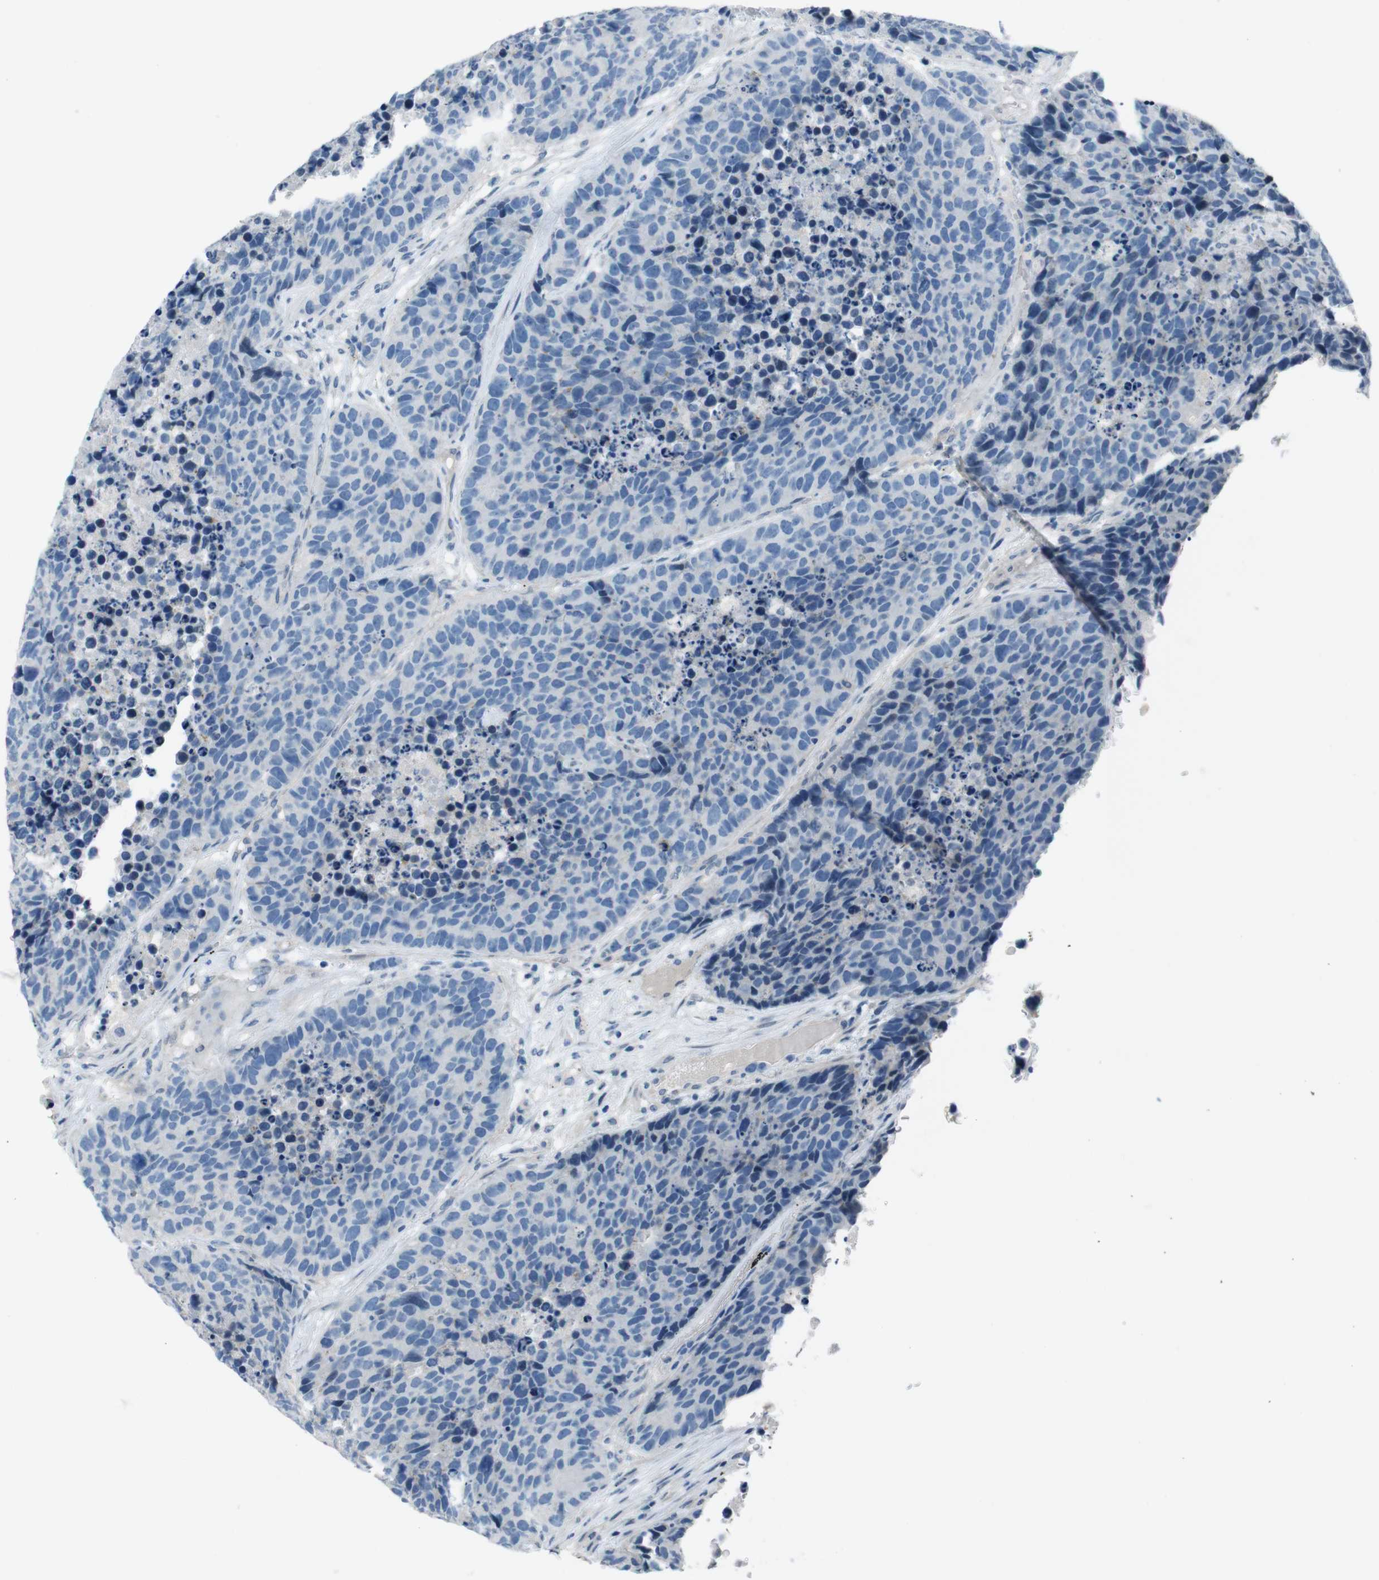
{"staining": {"intensity": "negative", "quantity": "none", "location": "none"}, "tissue": "carcinoid", "cell_type": "Tumor cells", "image_type": "cancer", "snomed": [{"axis": "morphology", "description": "Carcinoid, malignant, NOS"}, {"axis": "topography", "description": "Lung"}], "caption": "This is an IHC histopathology image of carcinoid. There is no staining in tumor cells.", "gene": "HRH2", "patient": {"sex": "male", "age": 60}}